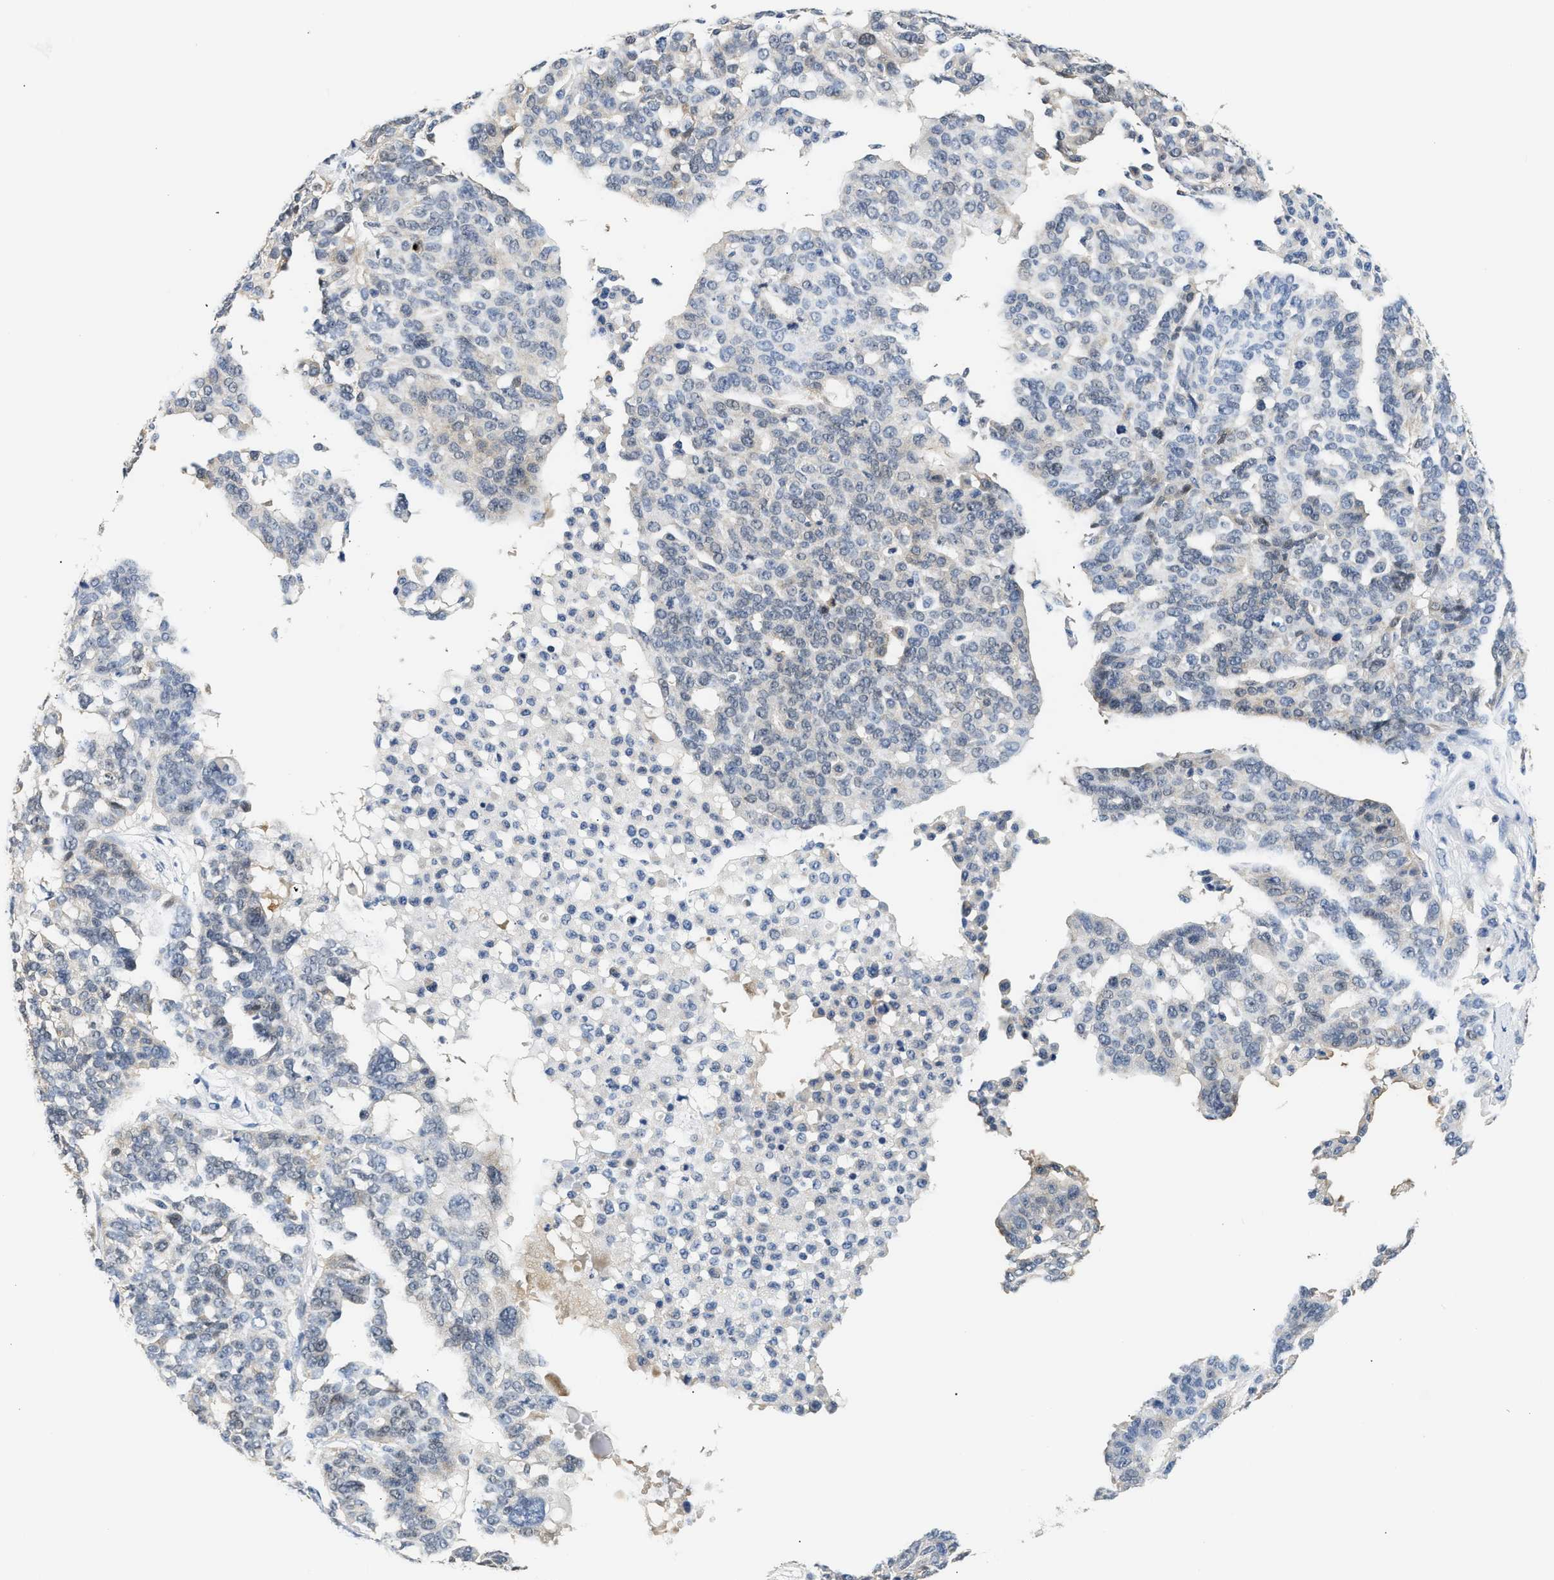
{"staining": {"intensity": "weak", "quantity": "<25%", "location": "cytoplasmic/membranous"}, "tissue": "ovarian cancer", "cell_type": "Tumor cells", "image_type": "cancer", "snomed": [{"axis": "morphology", "description": "Cystadenocarcinoma, serous, NOS"}, {"axis": "topography", "description": "Ovary"}], "caption": "The immunohistochemistry (IHC) micrograph has no significant staining in tumor cells of ovarian serous cystadenocarcinoma tissue. The staining was performed using DAB to visualize the protein expression in brown, while the nuclei were stained in blue with hematoxylin (Magnification: 20x).", "gene": "PPM1L", "patient": {"sex": "female", "age": 59}}